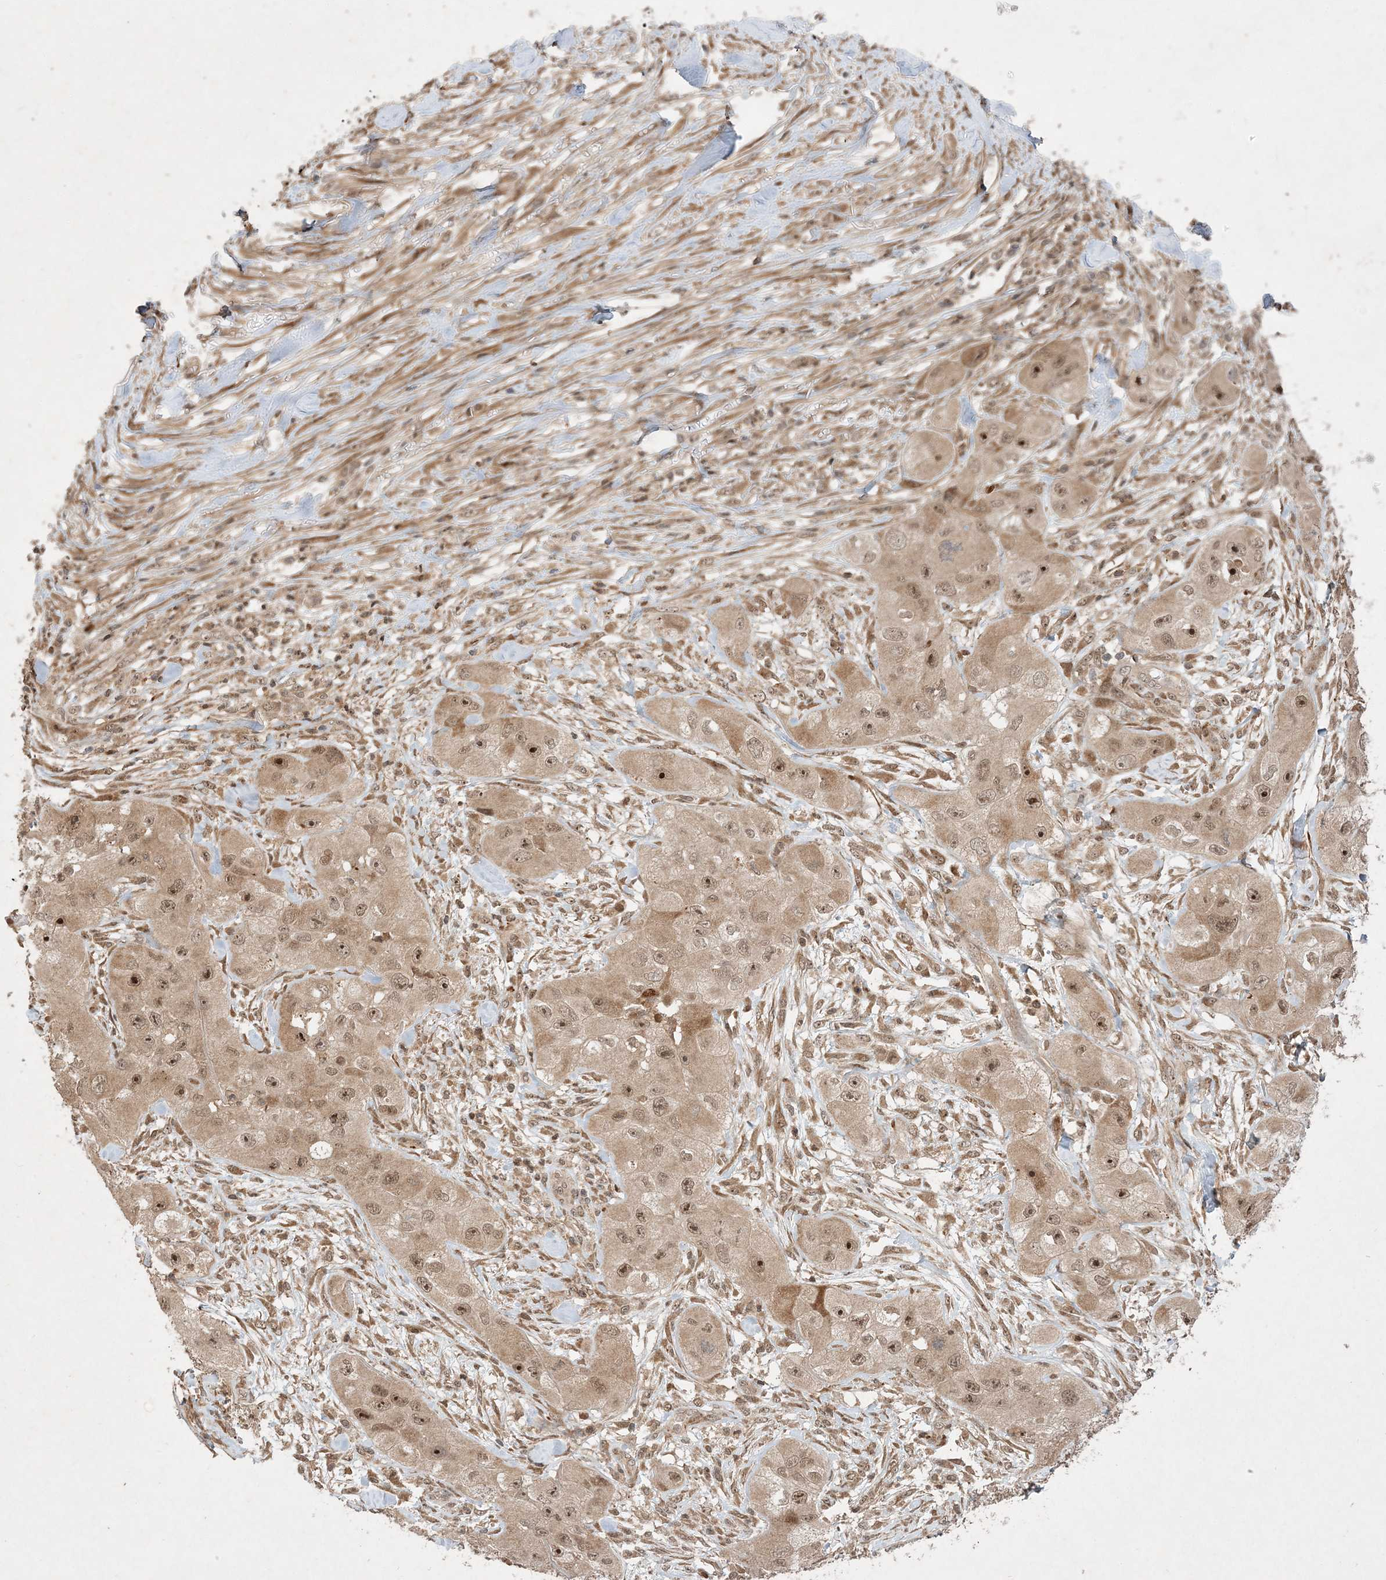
{"staining": {"intensity": "moderate", "quantity": ">75%", "location": "nuclear"}, "tissue": "skin cancer", "cell_type": "Tumor cells", "image_type": "cancer", "snomed": [{"axis": "morphology", "description": "Squamous cell carcinoma, NOS"}, {"axis": "topography", "description": "Skin"}, {"axis": "topography", "description": "Subcutis"}], "caption": "Moderate nuclear expression for a protein is seen in approximately >75% of tumor cells of skin cancer (squamous cell carcinoma) using immunohistochemistry (IHC).", "gene": "UBR3", "patient": {"sex": "male", "age": 73}}